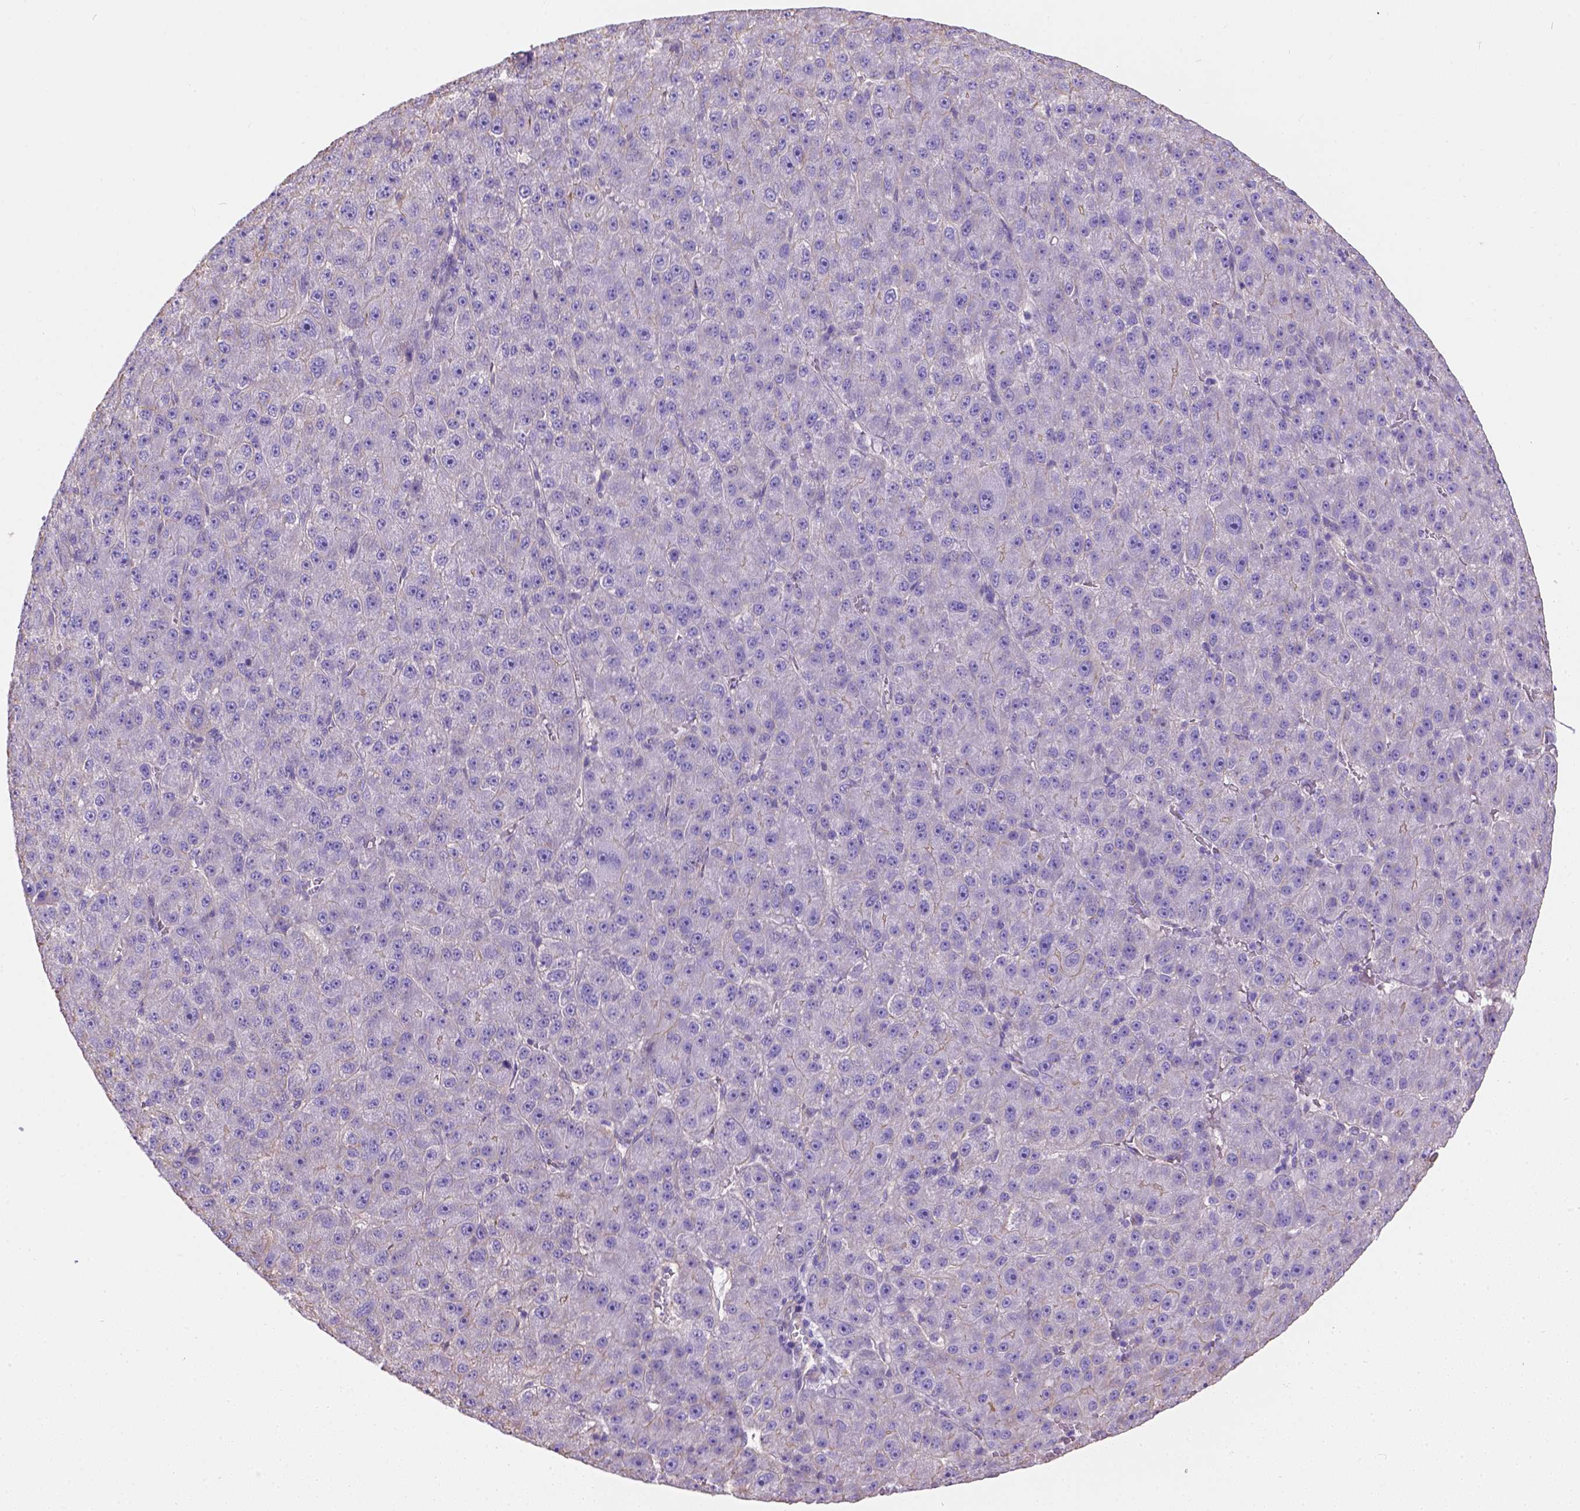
{"staining": {"intensity": "negative", "quantity": "none", "location": "none"}, "tissue": "liver cancer", "cell_type": "Tumor cells", "image_type": "cancer", "snomed": [{"axis": "morphology", "description": "Carcinoma, Hepatocellular, NOS"}, {"axis": "topography", "description": "Liver"}], "caption": "The histopathology image reveals no staining of tumor cells in hepatocellular carcinoma (liver).", "gene": "PHF7", "patient": {"sex": "male", "age": 67}}